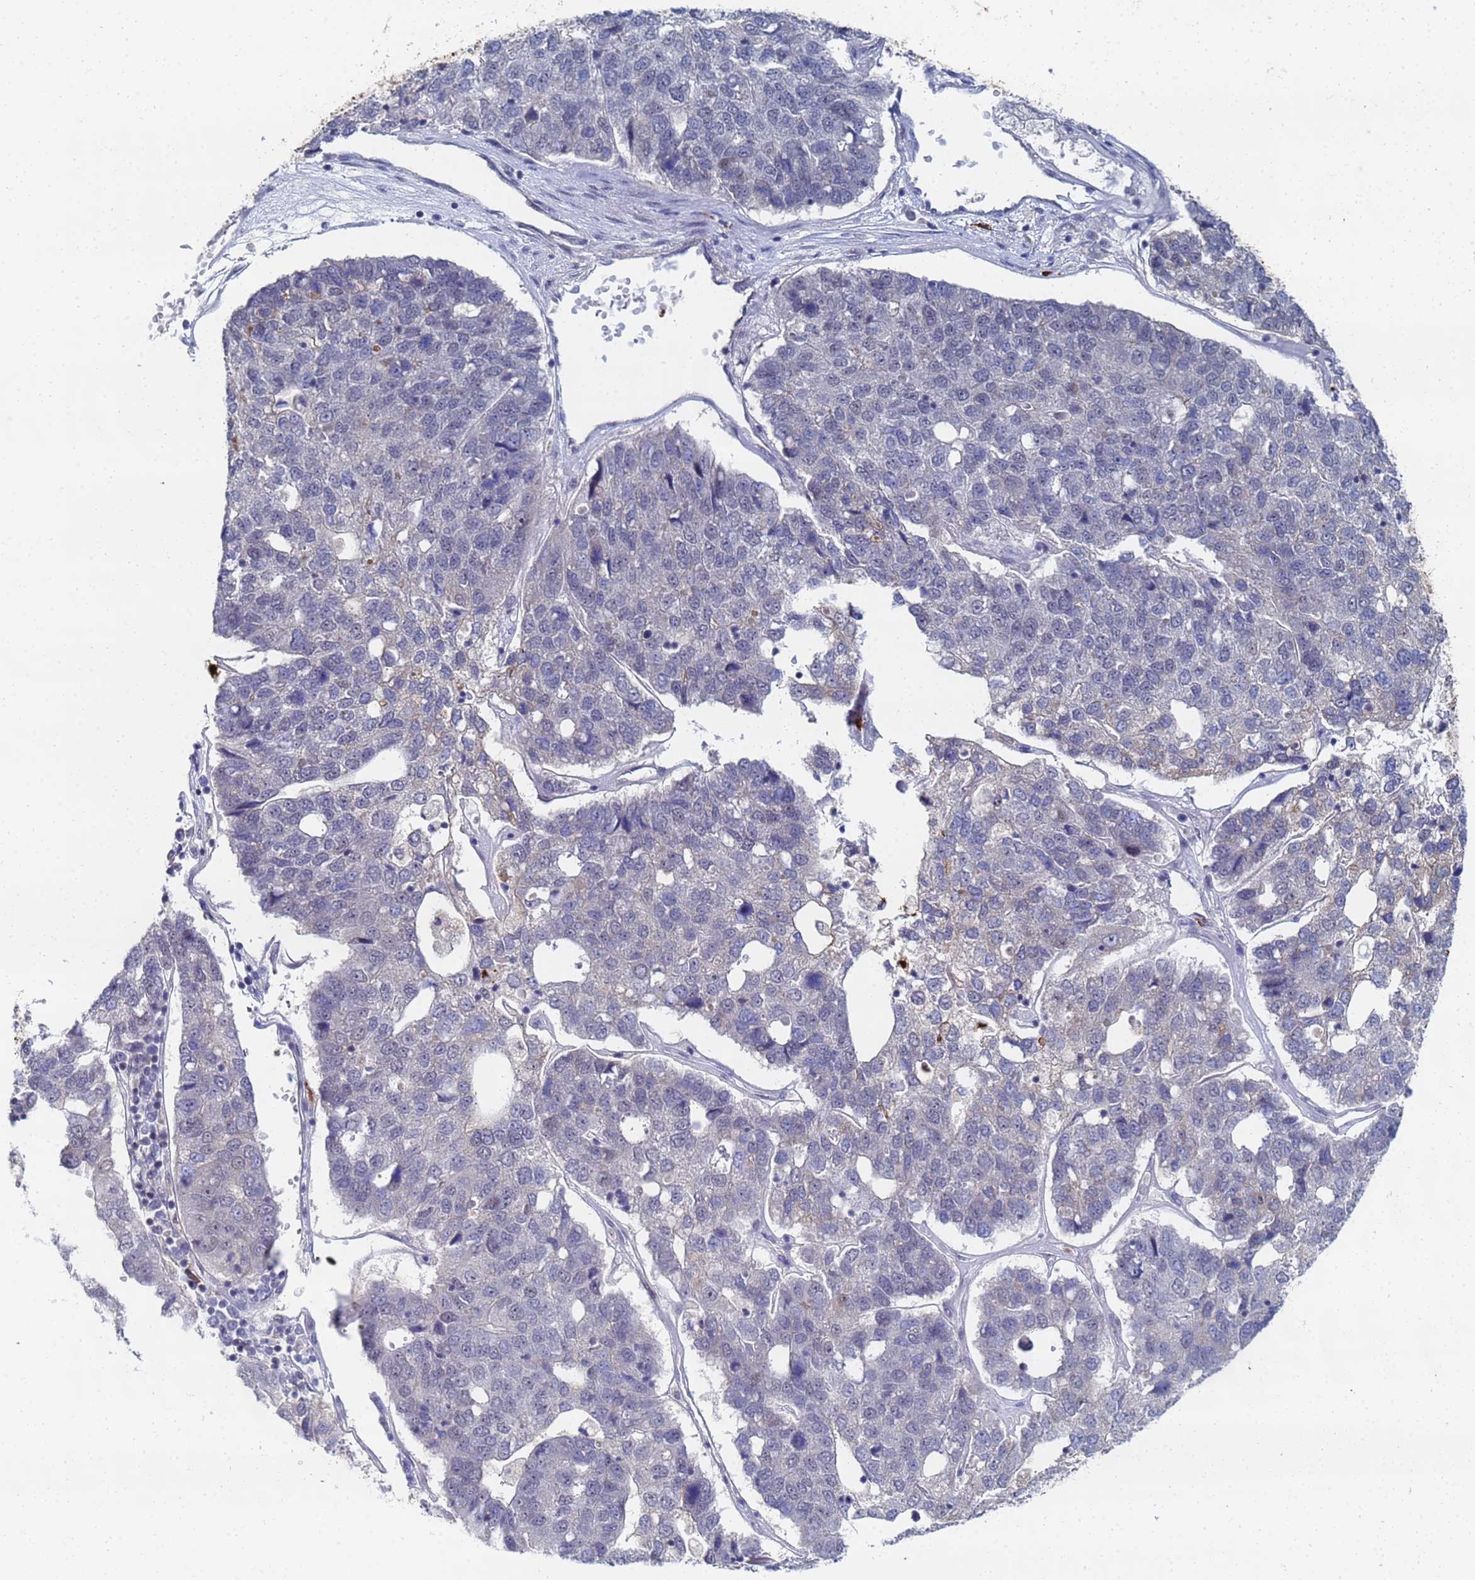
{"staining": {"intensity": "negative", "quantity": "none", "location": "none"}, "tissue": "pancreatic cancer", "cell_type": "Tumor cells", "image_type": "cancer", "snomed": [{"axis": "morphology", "description": "Adenocarcinoma, NOS"}, {"axis": "topography", "description": "Pancreas"}], "caption": "Histopathology image shows no protein staining in tumor cells of pancreatic cancer tissue.", "gene": "MTCL1", "patient": {"sex": "female", "age": 61}}